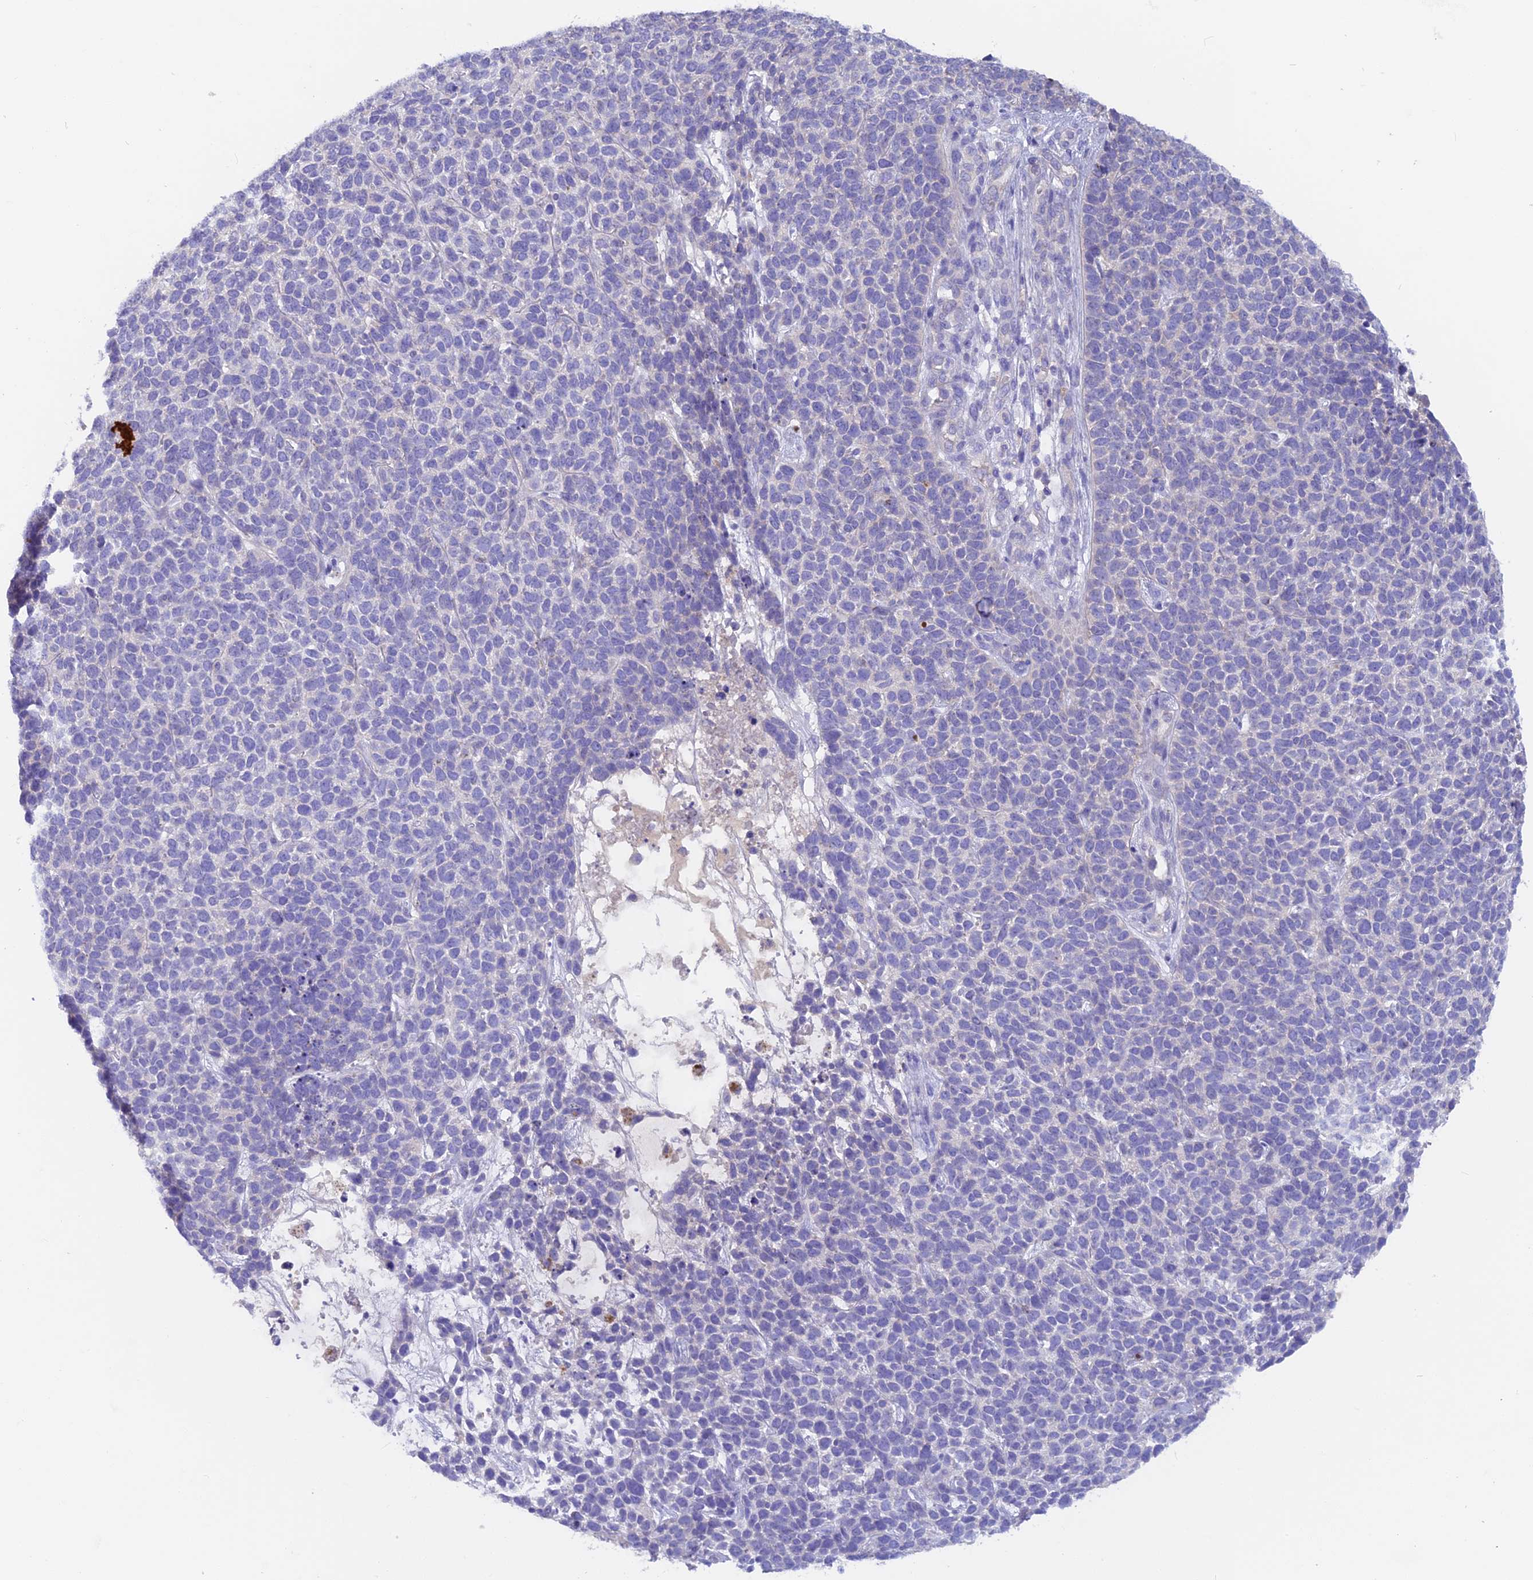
{"staining": {"intensity": "negative", "quantity": "none", "location": "none"}, "tissue": "skin cancer", "cell_type": "Tumor cells", "image_type": "cancer", "snomed": [{"axis": "morphology", "description": "Basal cell carcinoma"}, {"axis": "topography", "description": "Skin"}], "caption": "Skin cancer (basal cell carcinoma) stained for a protein using immunohistochemistry (IHC) exhibits no expression tumor cells.", "gene": "PZP", "patient": {"sex": "female", "age": 84}}